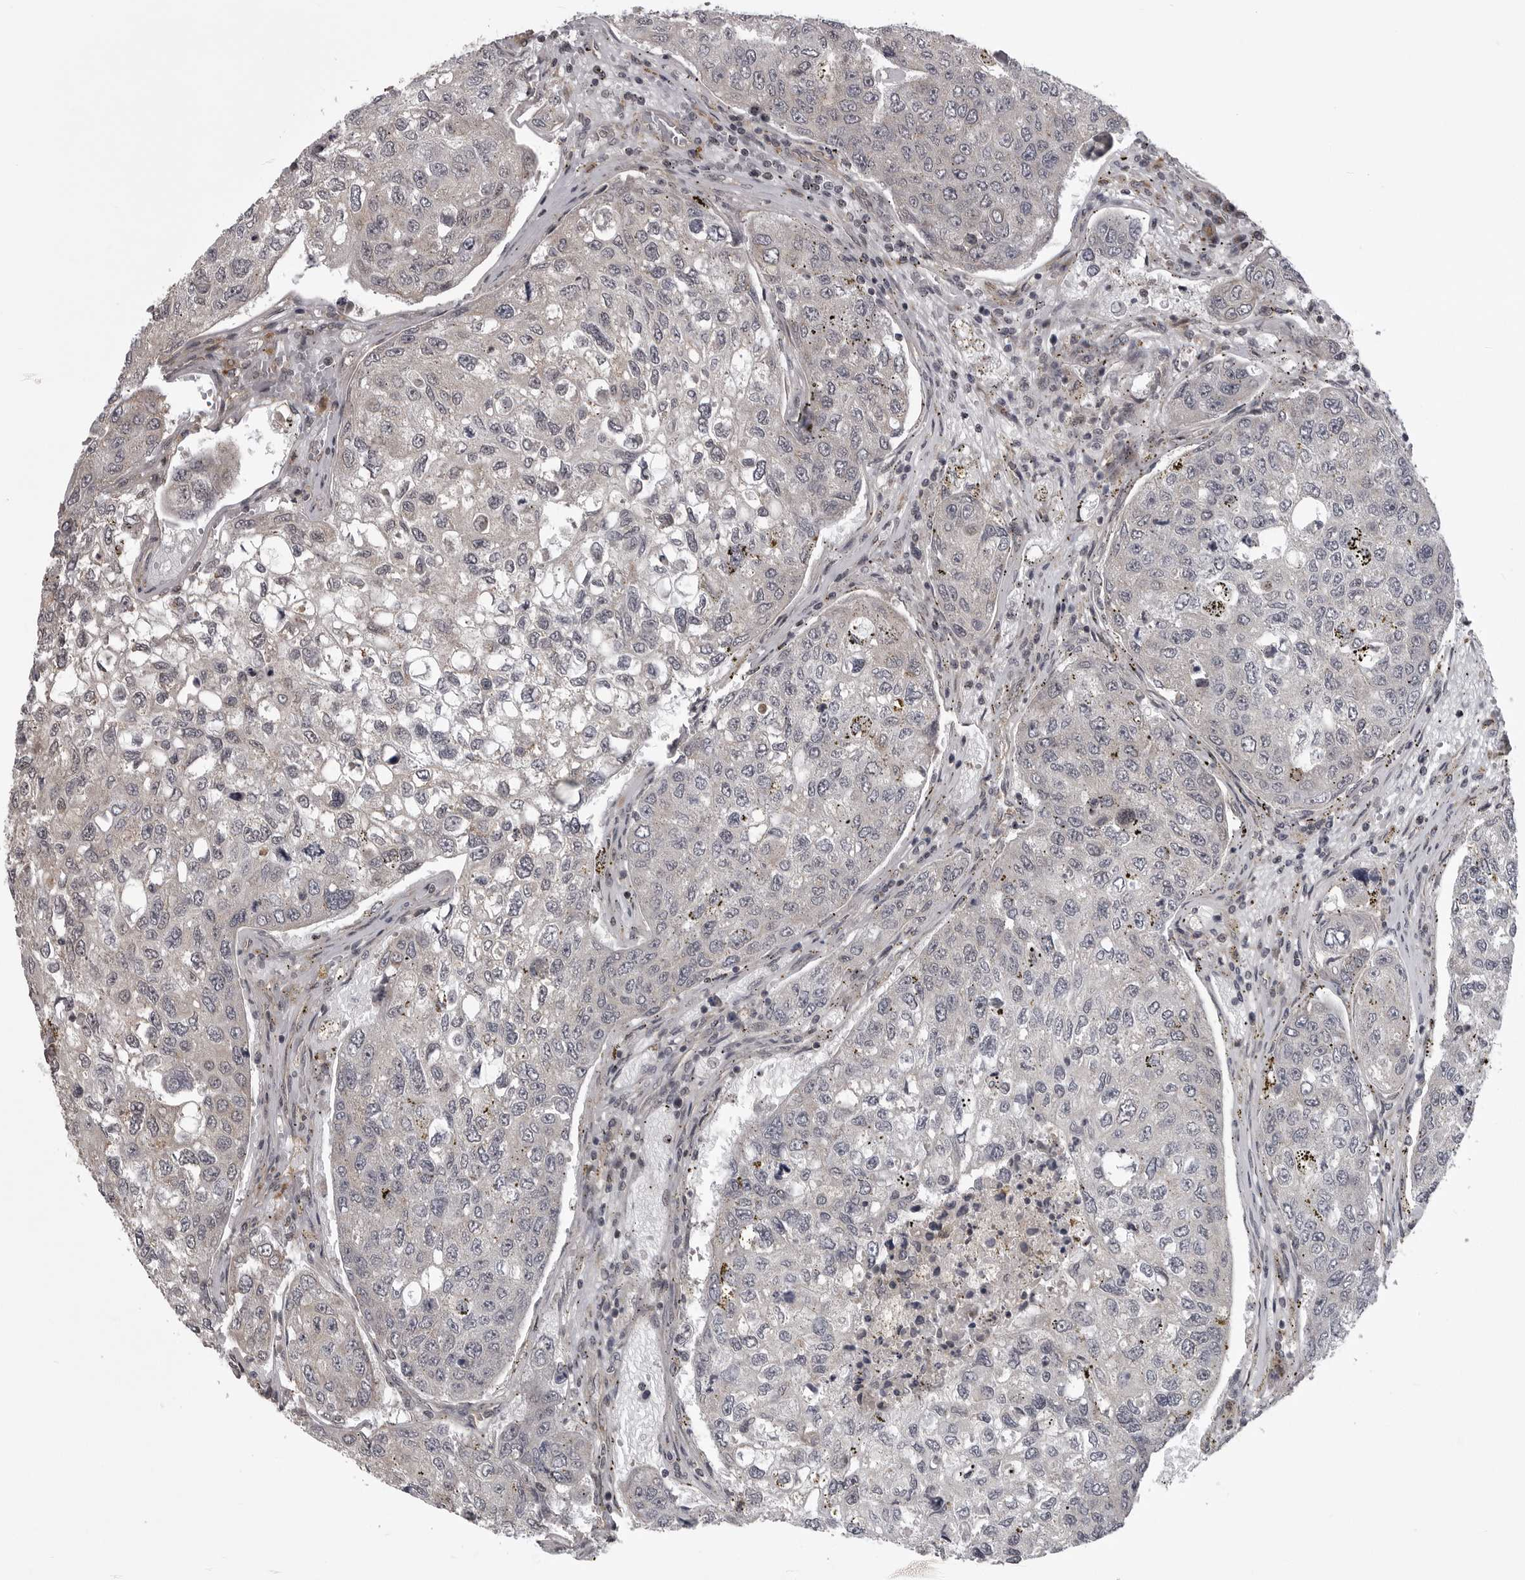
{"staining": {"intensity": "negative", "quantity": "none", "location": "none"}, "tissue": "urothelial cancer", "cell_type": "Tumor cells", "image_type": "cancer", "snomed": [{"axis": "morphology", "description": "Urothelial carcinoma, High grade"}, {"axis": "topography", "description": "Lymph node"}, {"axis": "topography", "description": "Urinary bladder"}], "caption": "Tumor cells show no significant staining in urothelial cancer.", "gene": "SNX16", "patient": {"sex": "male", "age": 51}}